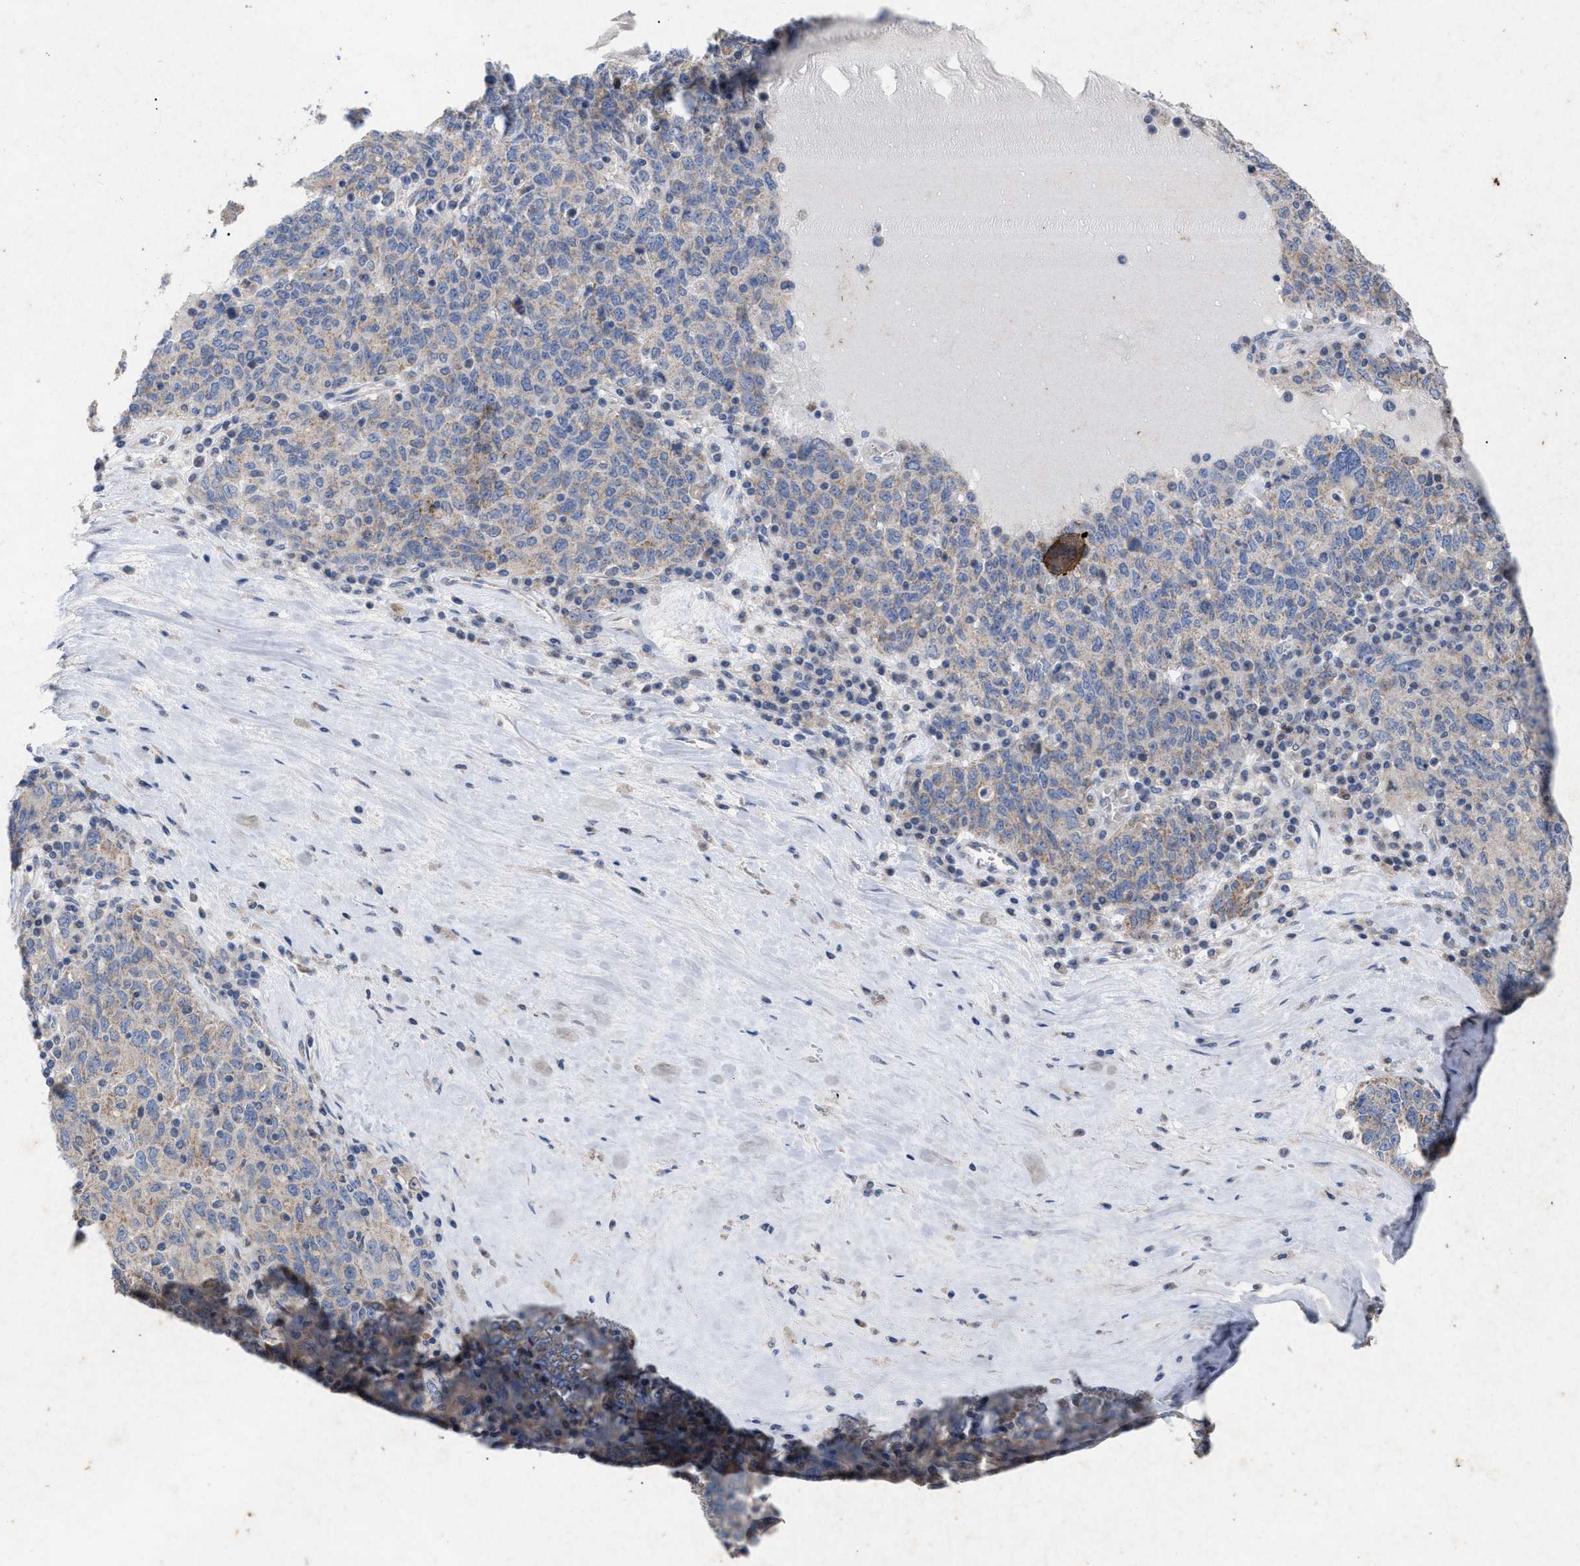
{"staining": {"intensity": "weak", "quantity": "25%-75%", "location": "cytoplasmic/membranous"}, "tissue": "ovarian cancer", "cell_type": "Tumor cells", "image_type": "cancer", "snomed": [{"axis": "morphology", "description": "Carcinoma, endometroid"}, {"axis": "topography", "description": "Ovary"}], "caption": "Human ovarian cancer (endometroid carcinoma) stained for a protein (brown) displays weak cytoplasmic/membranous positive positivity in approximately 25%-75% of tumor cells.", "gene": "VIP", "patient": {"sex": "female", "age": 62}}